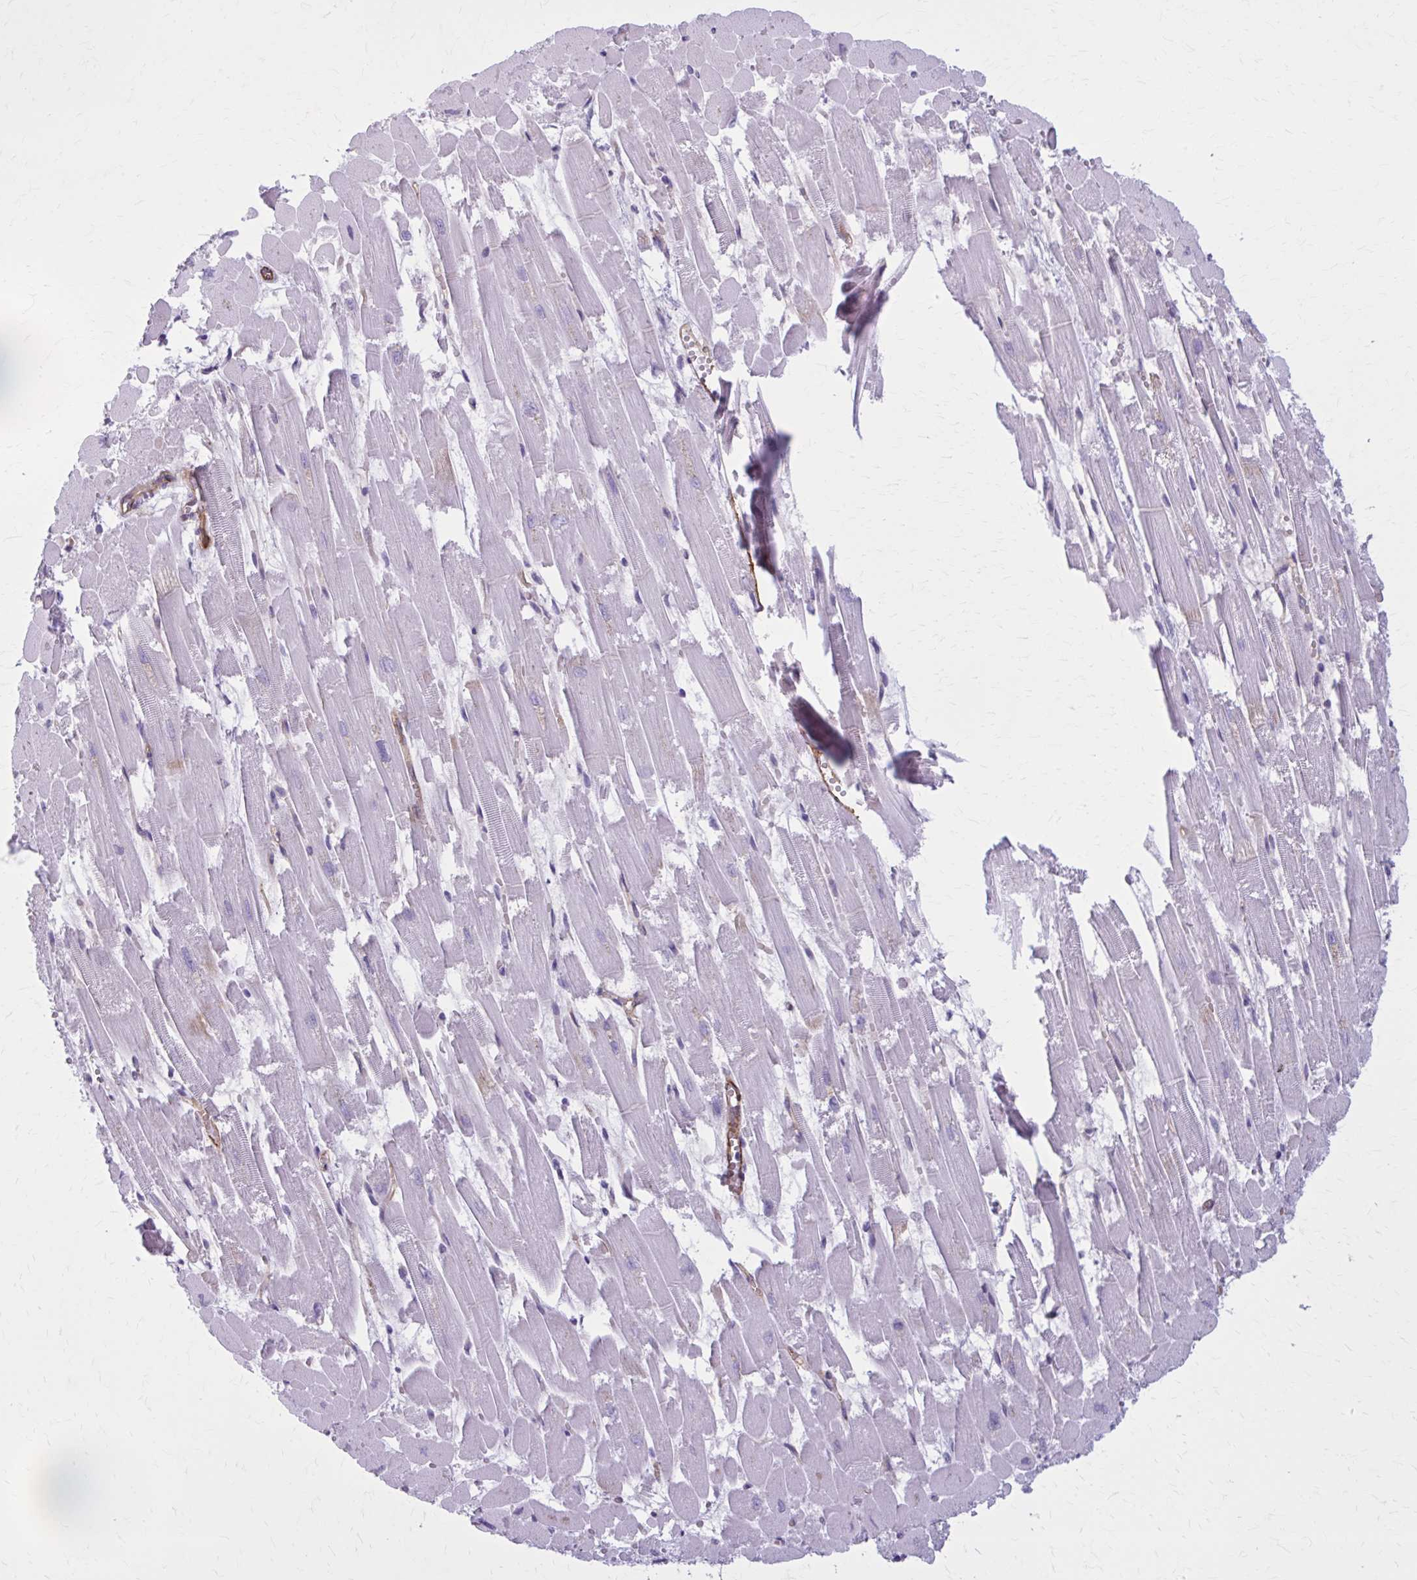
{"staining": {"intensity": "negative", "quantity": "none", "location": "none"}, "tissue": "heart muscle", "cell_type": "Cardiomyocytes", "image_type": "normal", "snomed": [{"axis": "morphology", "description": "Normal tissue, NOS"}, {"axis": "topography", "description": "Heart"}], "caption": "This micrograph is of unremarkable heart muscle stained with IHC to label a protein in brown with the nuclei are counter-stained blue. There is no expression in cardiomyocytes. (Stains: DAB (3,3'-diaminobenzidine) immunohistochemistry (IHC) with hematoxylin counter stain, Microscopy: brightfield microscopy at high magnification).", "gene": "ZDHHC7", "patient": {"sex": "female", "age": 52}}